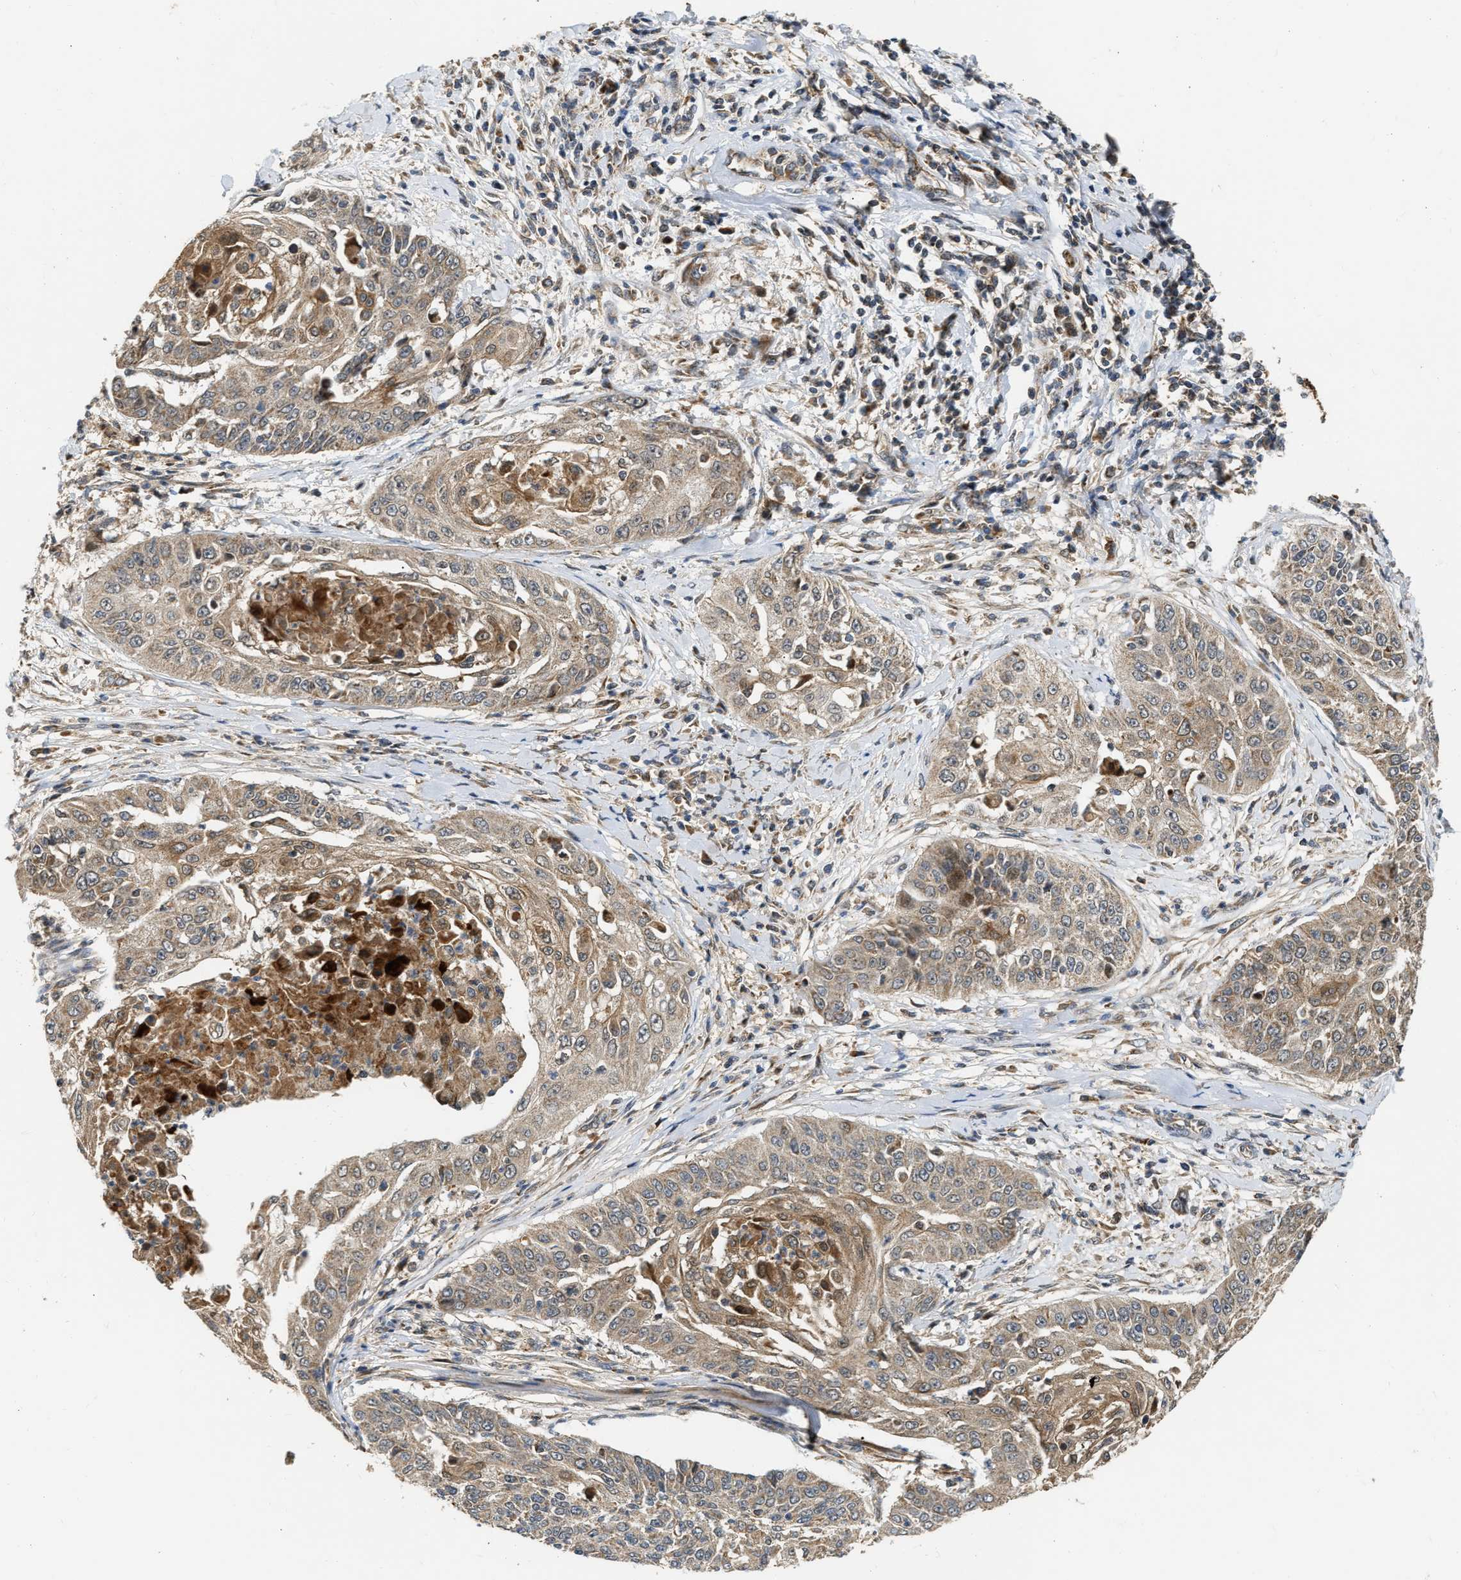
{"staining": {"intensity": "weak", "quantity": ">75%", "location": "cytoplasmic/membranous"}, "tissue": "cervical cancer", "cell_type": "Tumor cells", "image_type": "cancer", "snomed": [{"axis": "morphology", "description": "Squamous cell carcinoma, NOS"}, {"axis": "topography", "description": "Cervix"}], "caption": "About >75% of tumor cells in squamous cell carcinoma (cervical) exhibit weak cytoplasmic/membranous protein positivity as visualized by brown immunohistochemical staining.", "gene": "EXTL2", "patient": {"sex": "female", "age": 64}}